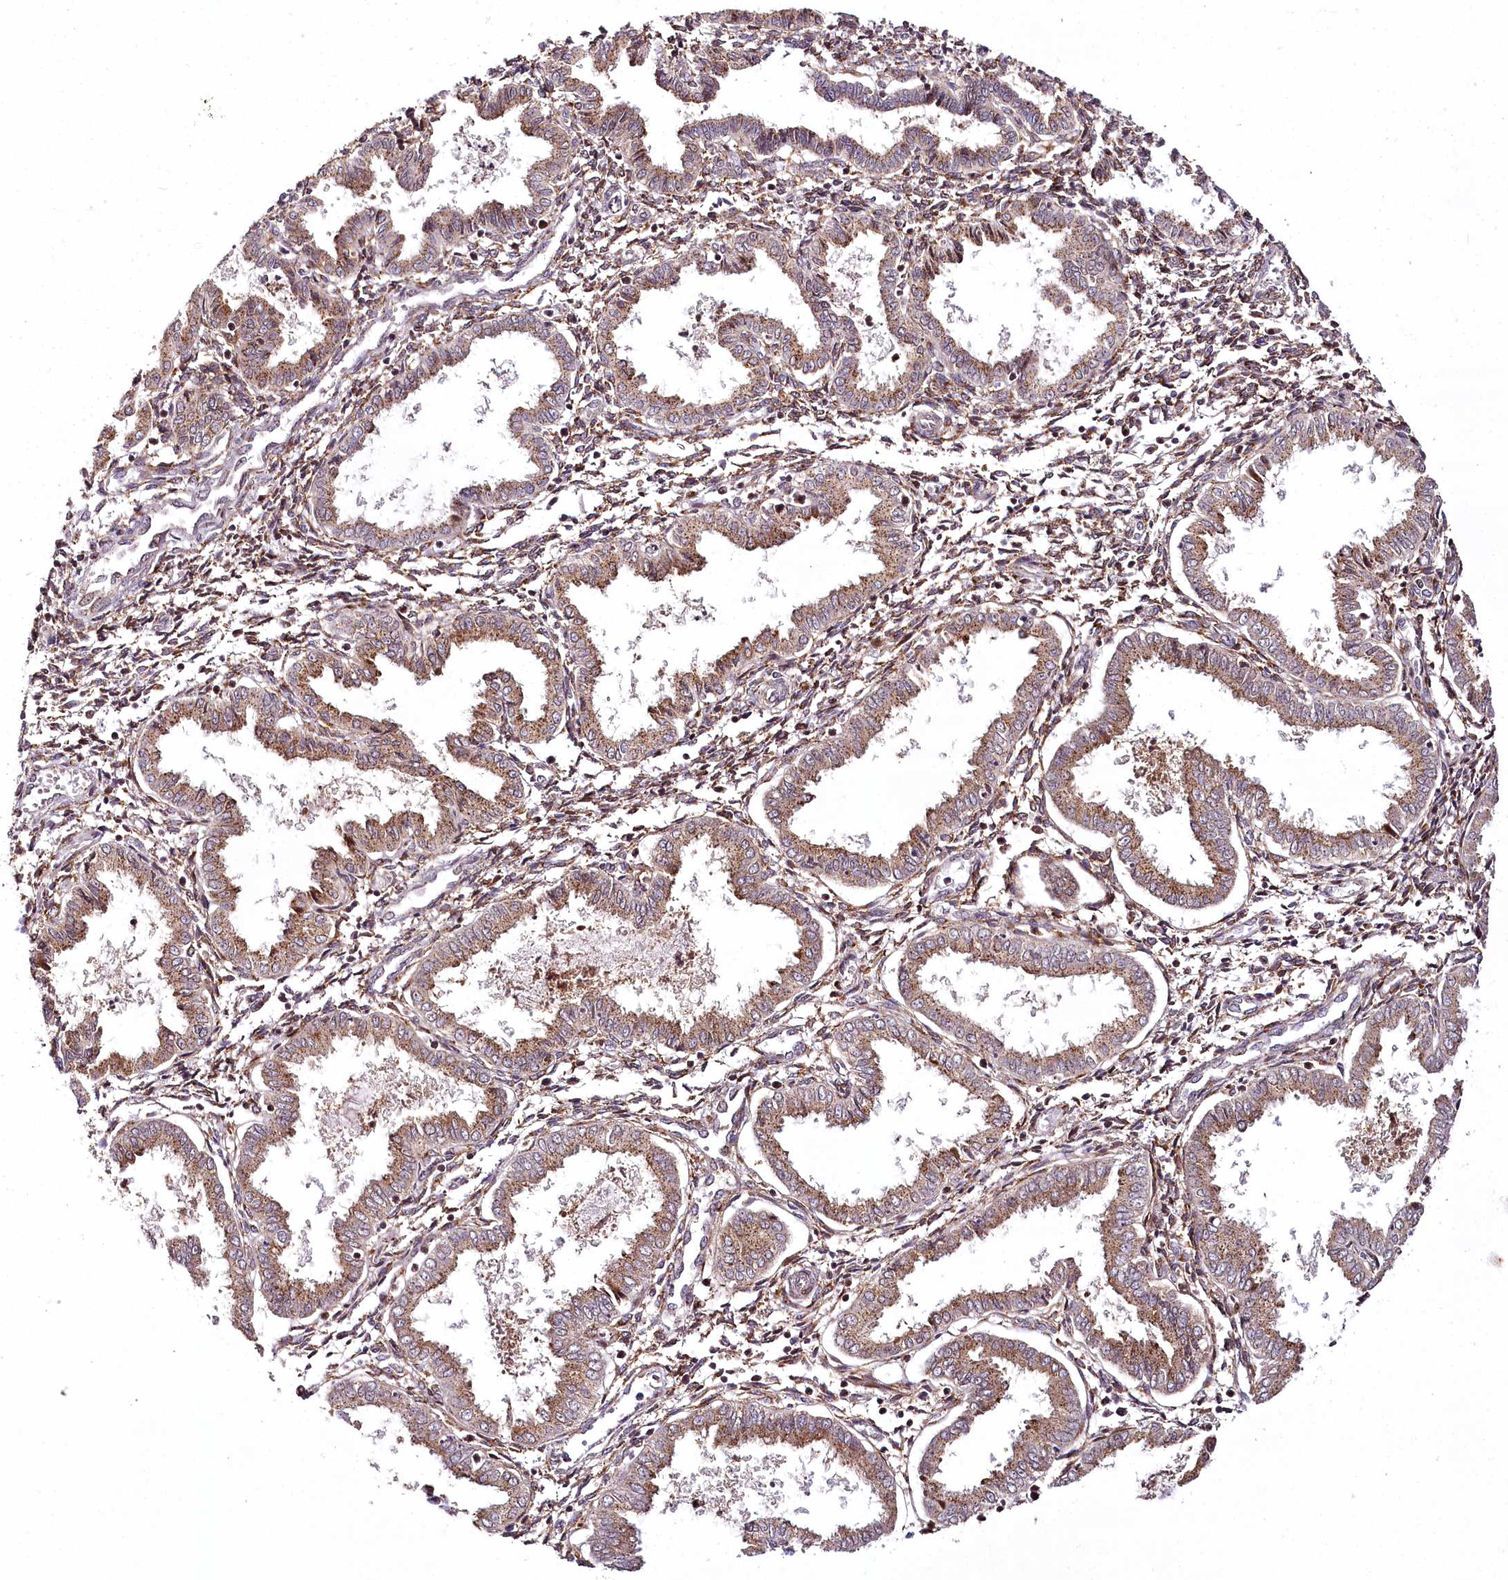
{"staining": {"intensity": "moderate", "quantity": ">75%", "location": "cytoplasmic/membranous"}, "tissue": "endometrium", "cell_type": "Cells in endometrial stroma", "image_type": "normal", "snomed": [{"axis": "morphology", "description": "Normal tissue, NOS"}, {"axis": "topography", "description": "Endometrium"}], "caption": "Brown immunohistochemical staining in unremarkable human endometrium exhibits moderate cytoplasmic/membranous expression in approximately >75% of cells in endometrial stroma. Immunohistochemistry (ihc) stains the protein in brown and the nuclei are stained blue.", "gene": "COPG1", "patient": {"sex": "female", "age": 33}}